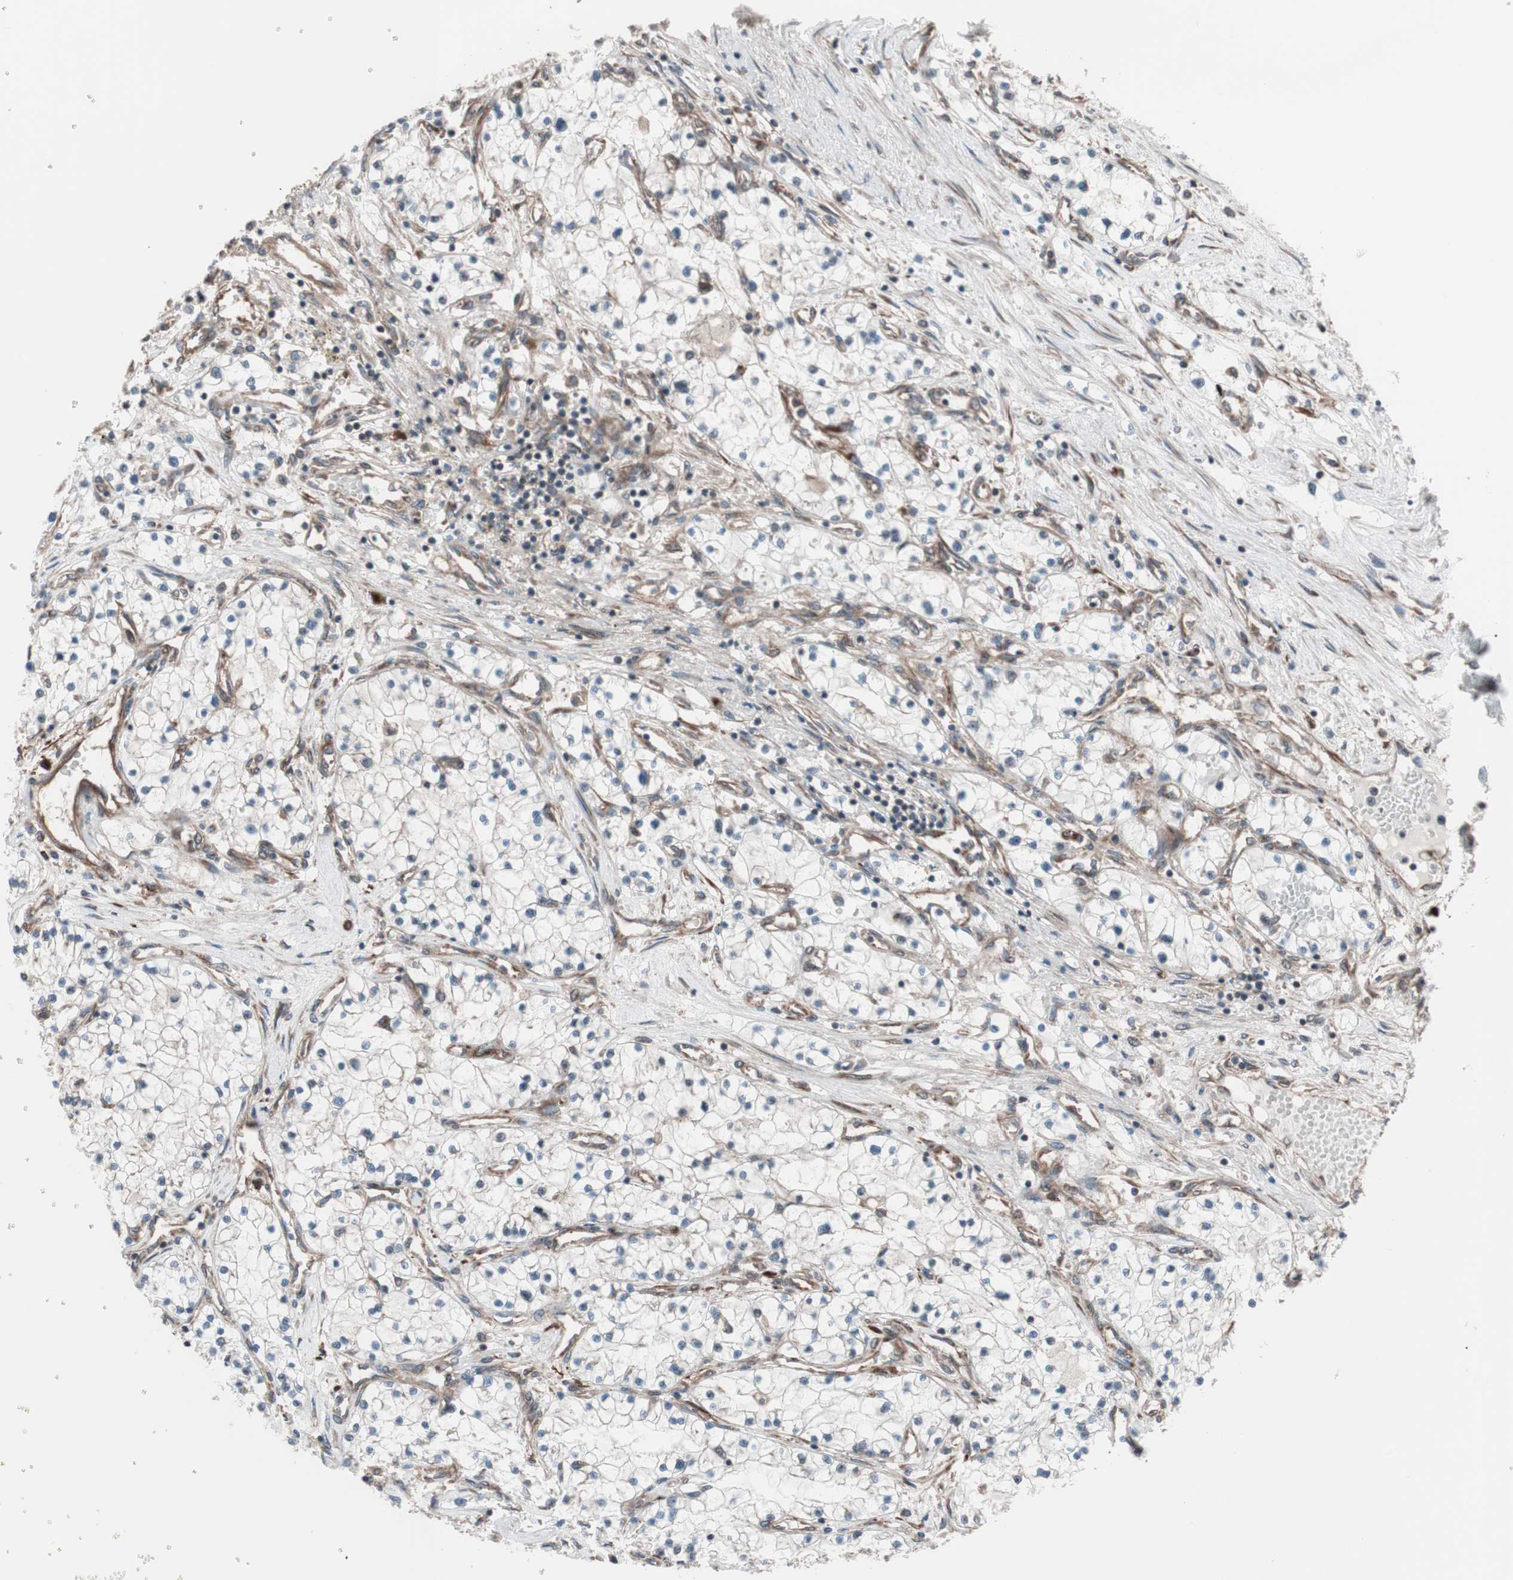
{"staining": {"intensity": "weak", "quantity": "<25%", "location": "cytoplasmic/membranous"}, "tissue": "renal cancer", "cell_type": "Tumor cells", "image_type": "cancer", "snomed": [{"axis": "morphology", "description": "Adenocarcinoma, NOS"}, {"axis": "topography", "description": "Kidney"}], "caption": "Immunohistochemistry photomicrograph of renal cancer (adenocarcinoma) stained for a protein (brown), which demonstrates no positivity in tumor cells.", "gene": "SEC31A", "patient": {"sex": "male", "age": 68}}